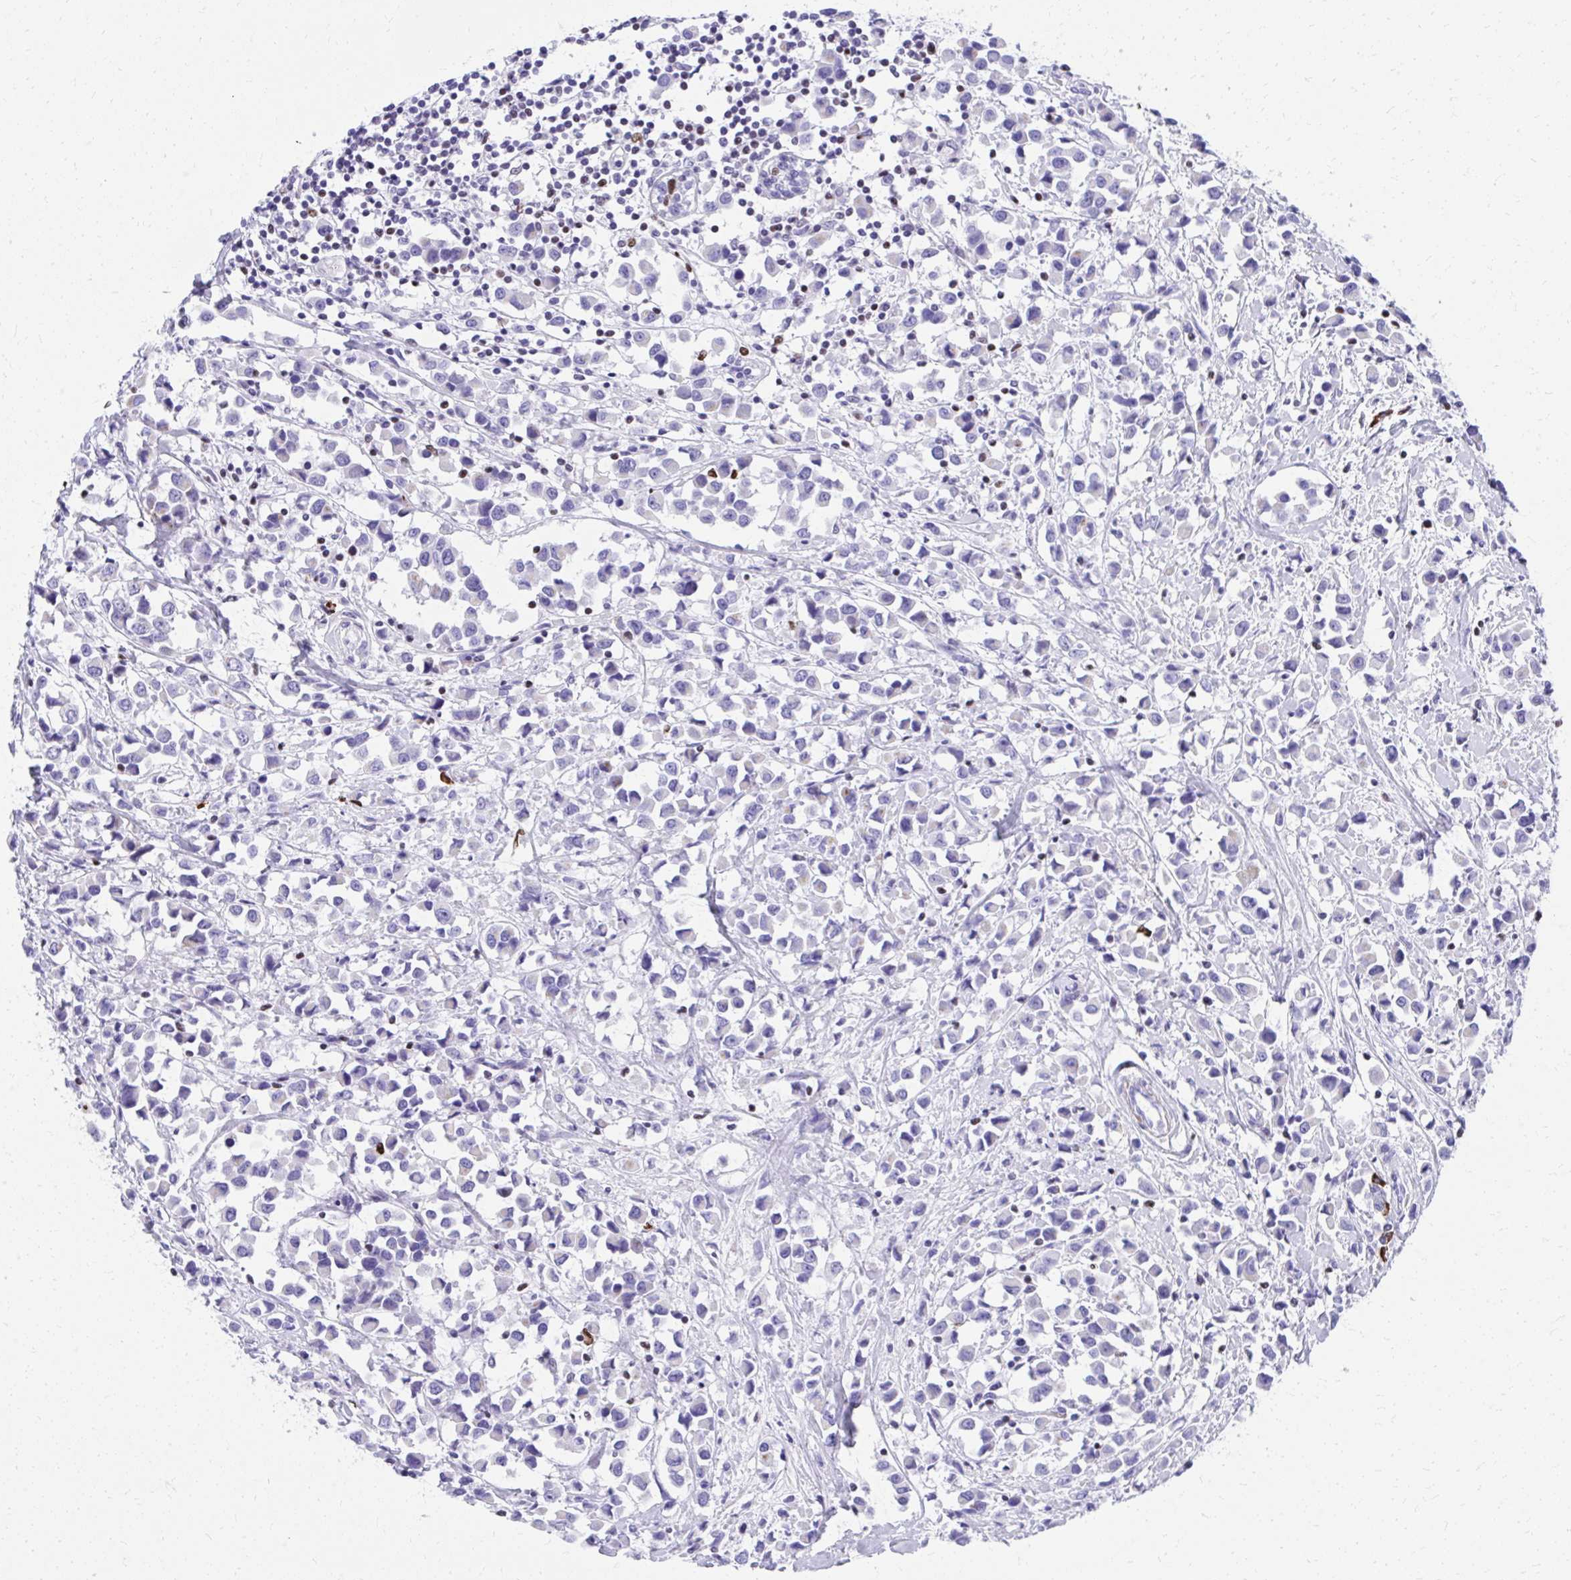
{"staining": {"intensity": "negative", "quantity": "none", "location": "none"}, "tissue": "breast cancer", "cell_type": "Tumor cells", "image_type": "cancer", "snomed": [{"axis": "morphology", "description": "Duct carcinoma"}, {"axis": "topography", "description": "Breast"}], "caption": "An immunohistochemistry image of breast cancer is shown. There is no staining in tumor cells of breast cancer.", "gene": "RUNX3", "patient": {"sex": "female", "age": 61}}